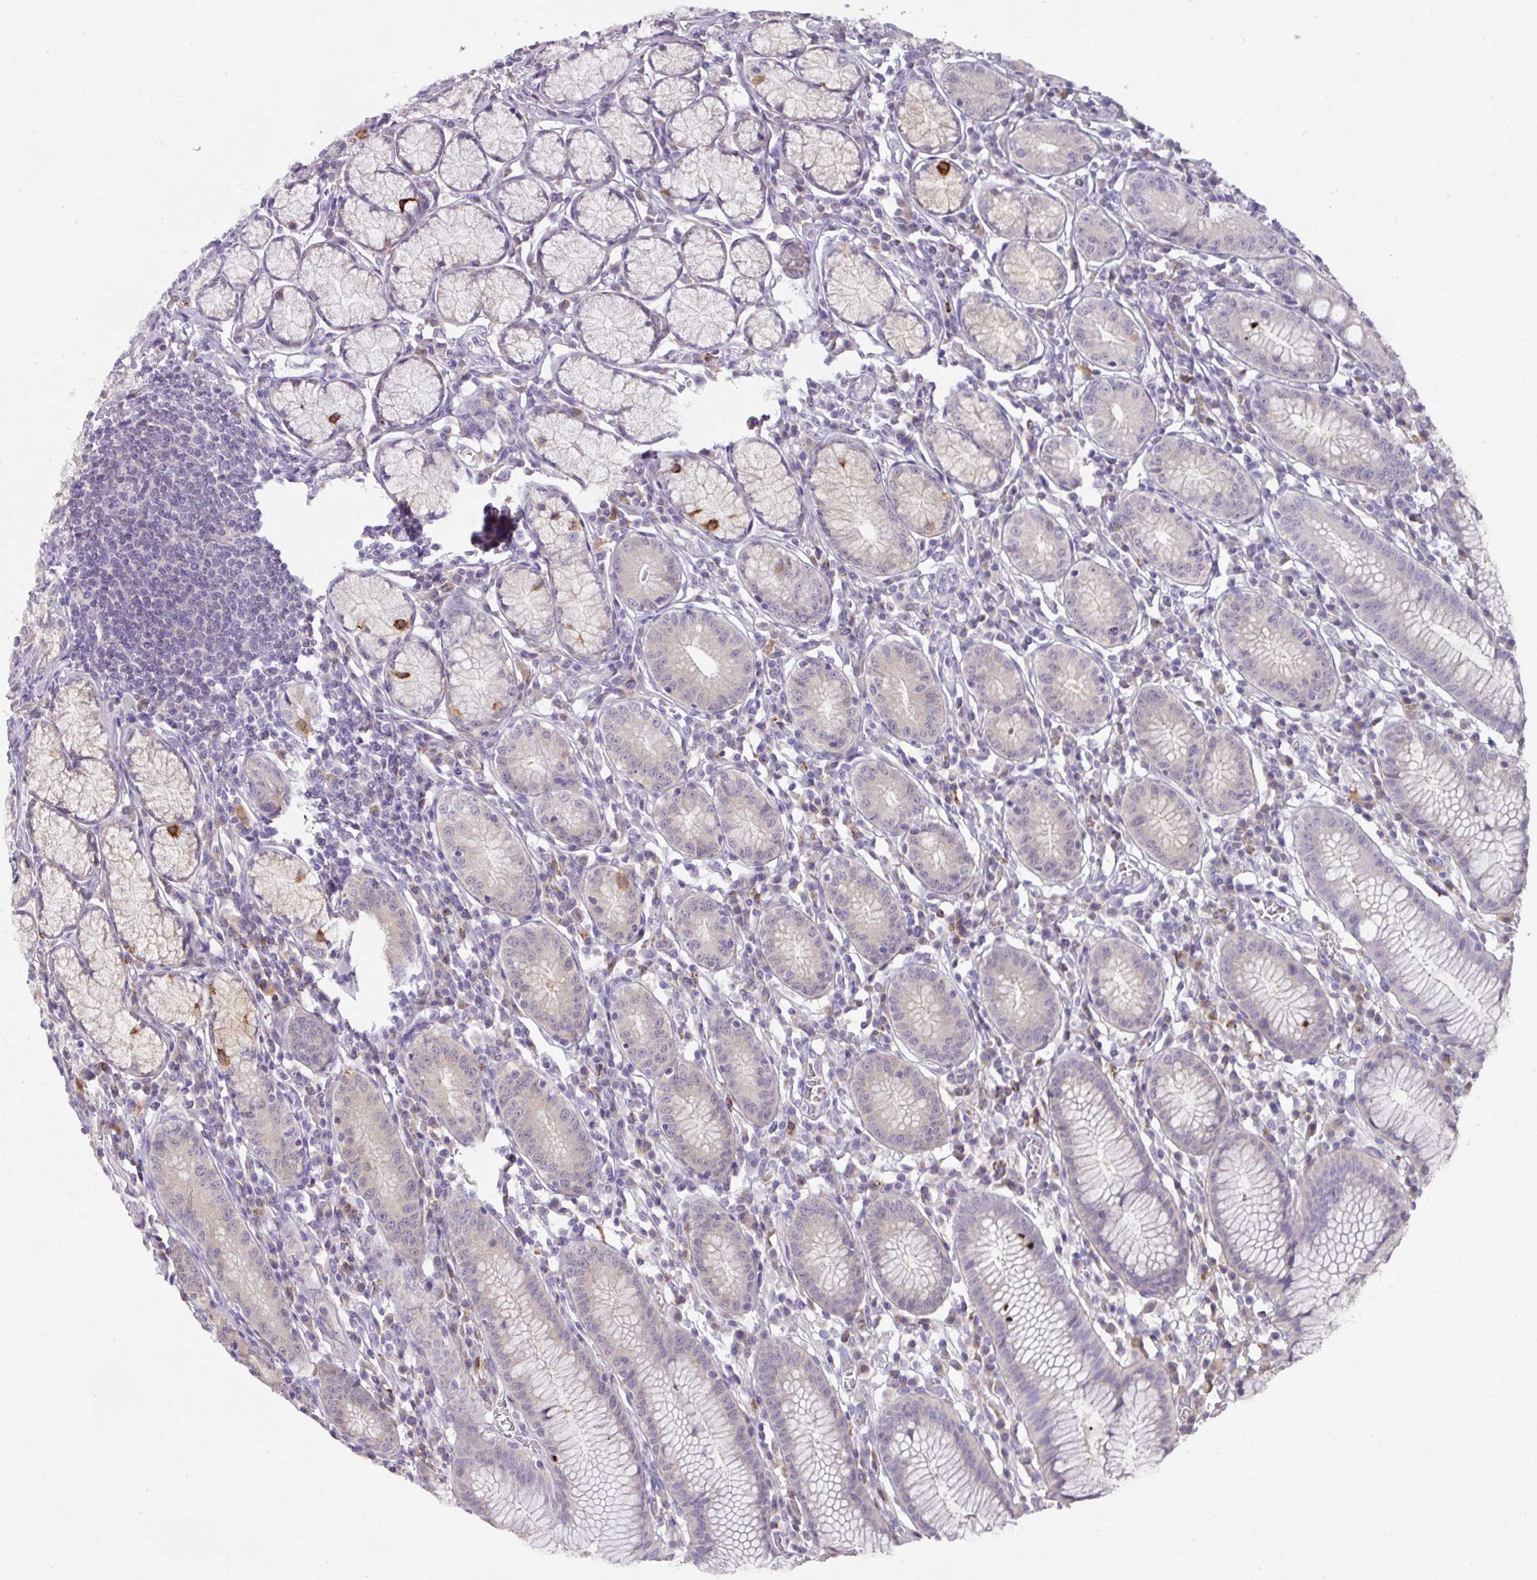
{"staining": {"intensity": "moderate", "quantity": "25%-75%", "location": "cytoplasmic/membranous"}, "tissue": "stomach", "cell_type": "Glandular cells", "image_type": "normal", "snomed": [{"axis": "morphology", "description": "Normal tissue, NOS"}, {"axis": "topography", "description": "Stomach"}], "caption": "Brown immunohistochemical staining in unremarkable stomach reveals moderate cytoplasmic/membranous staining in approximately 25%-75% of glandular cells.", "gene": "CCZ1B", "patient": {"sex": "male", "age": 55}}